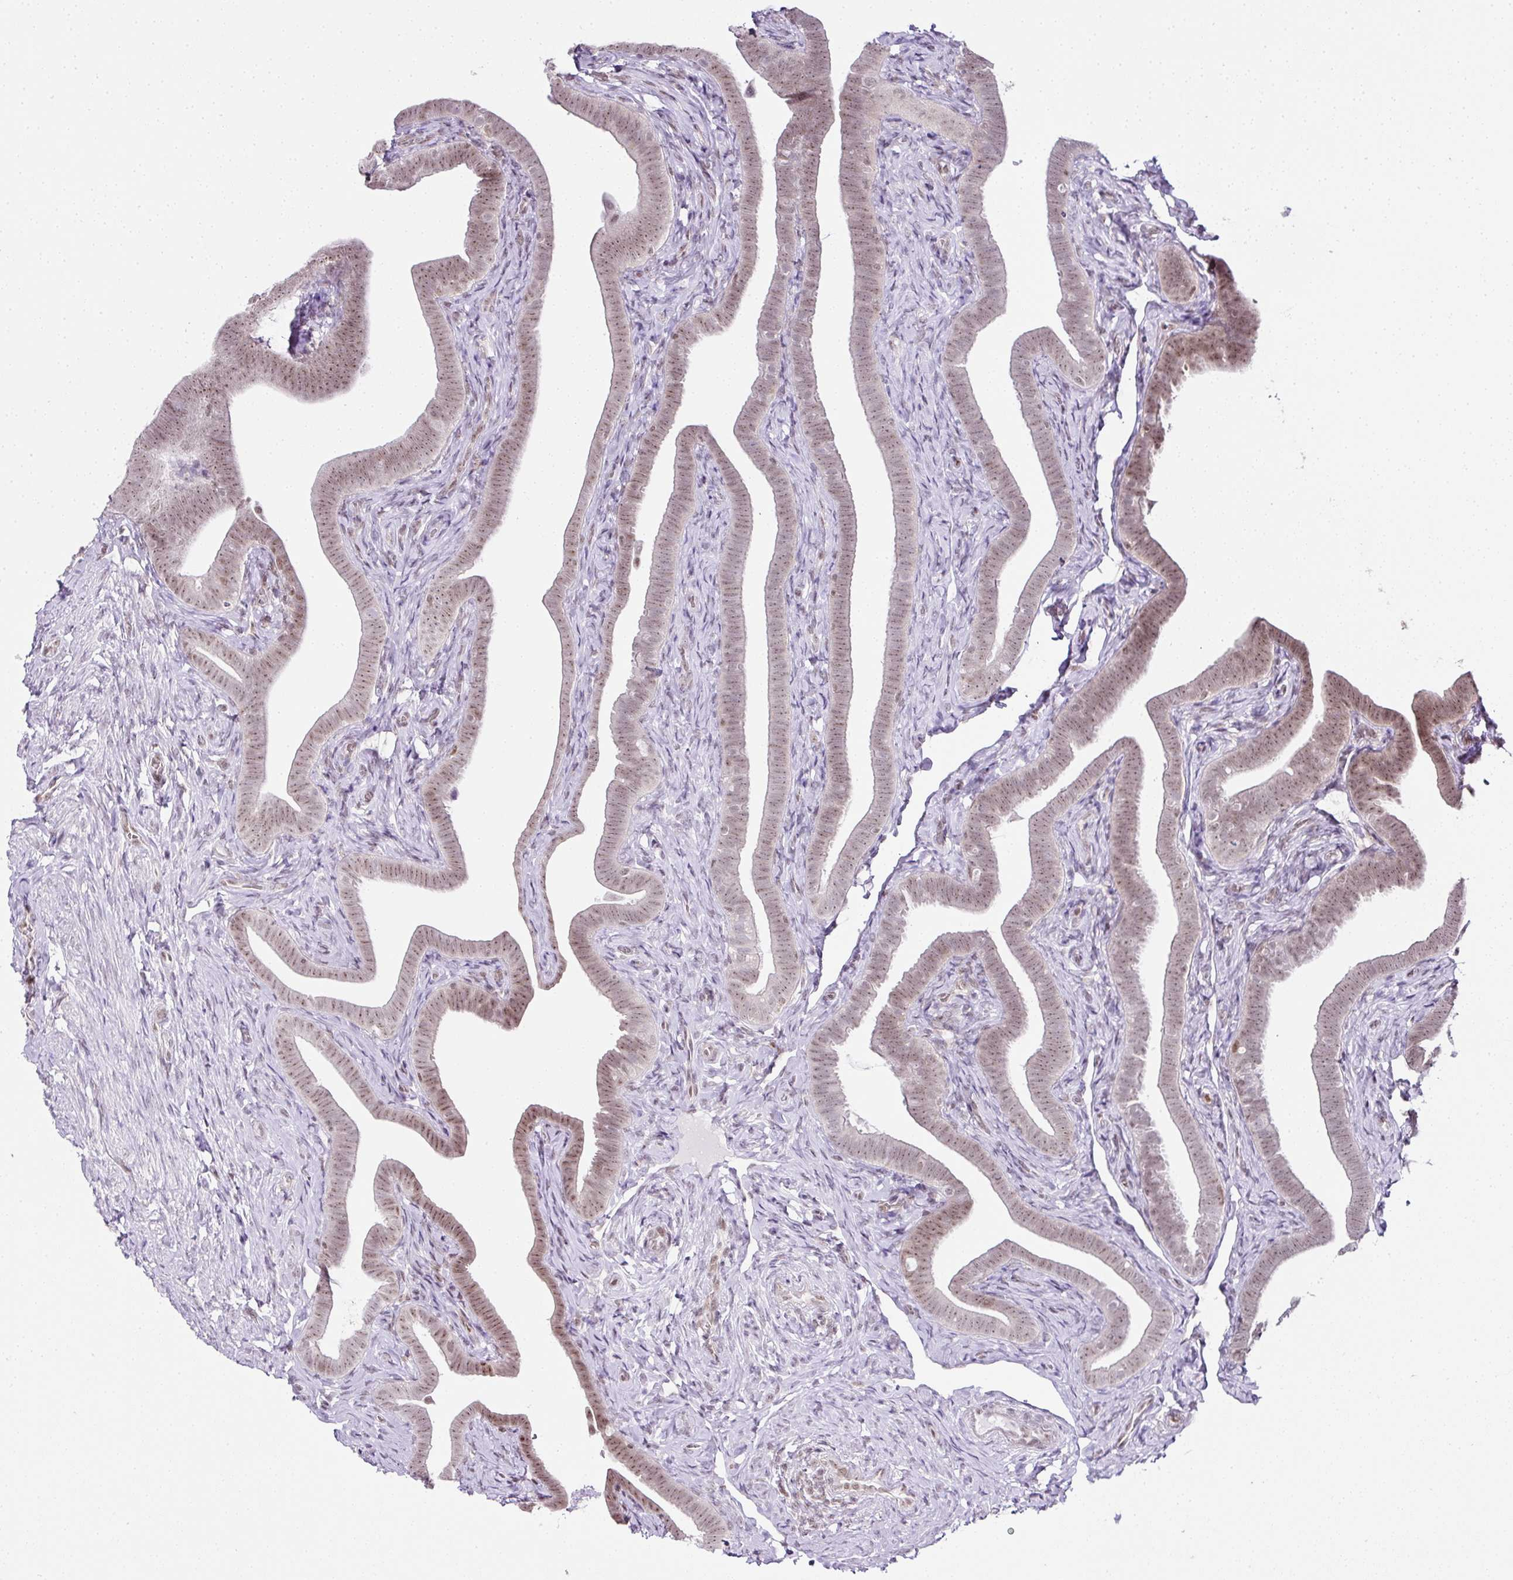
{"staining": {"intensity": "weak", "quantity": ">75%", "location": "nuclear"}, "tissue": "fallopian tube", "cell_type": "Glandular cells", "image_type": "normal", "snomed": [{"axis": "morphology", "description": "Normal tissue, NOS"}, {"axis": "topography", "description": "Fallopian tube"}], "caption": "DAB immunohistochemical staining of benign fallopian tube exhibits weak nuclear protein expression in about >75% of glandular cells. Using DAB (brown) and hematoxylin (blue) stains, captured at high magnification using brightfield microscopy.", "gene": "FAM32A", "patient": {"sex": "female", "age": 69}}